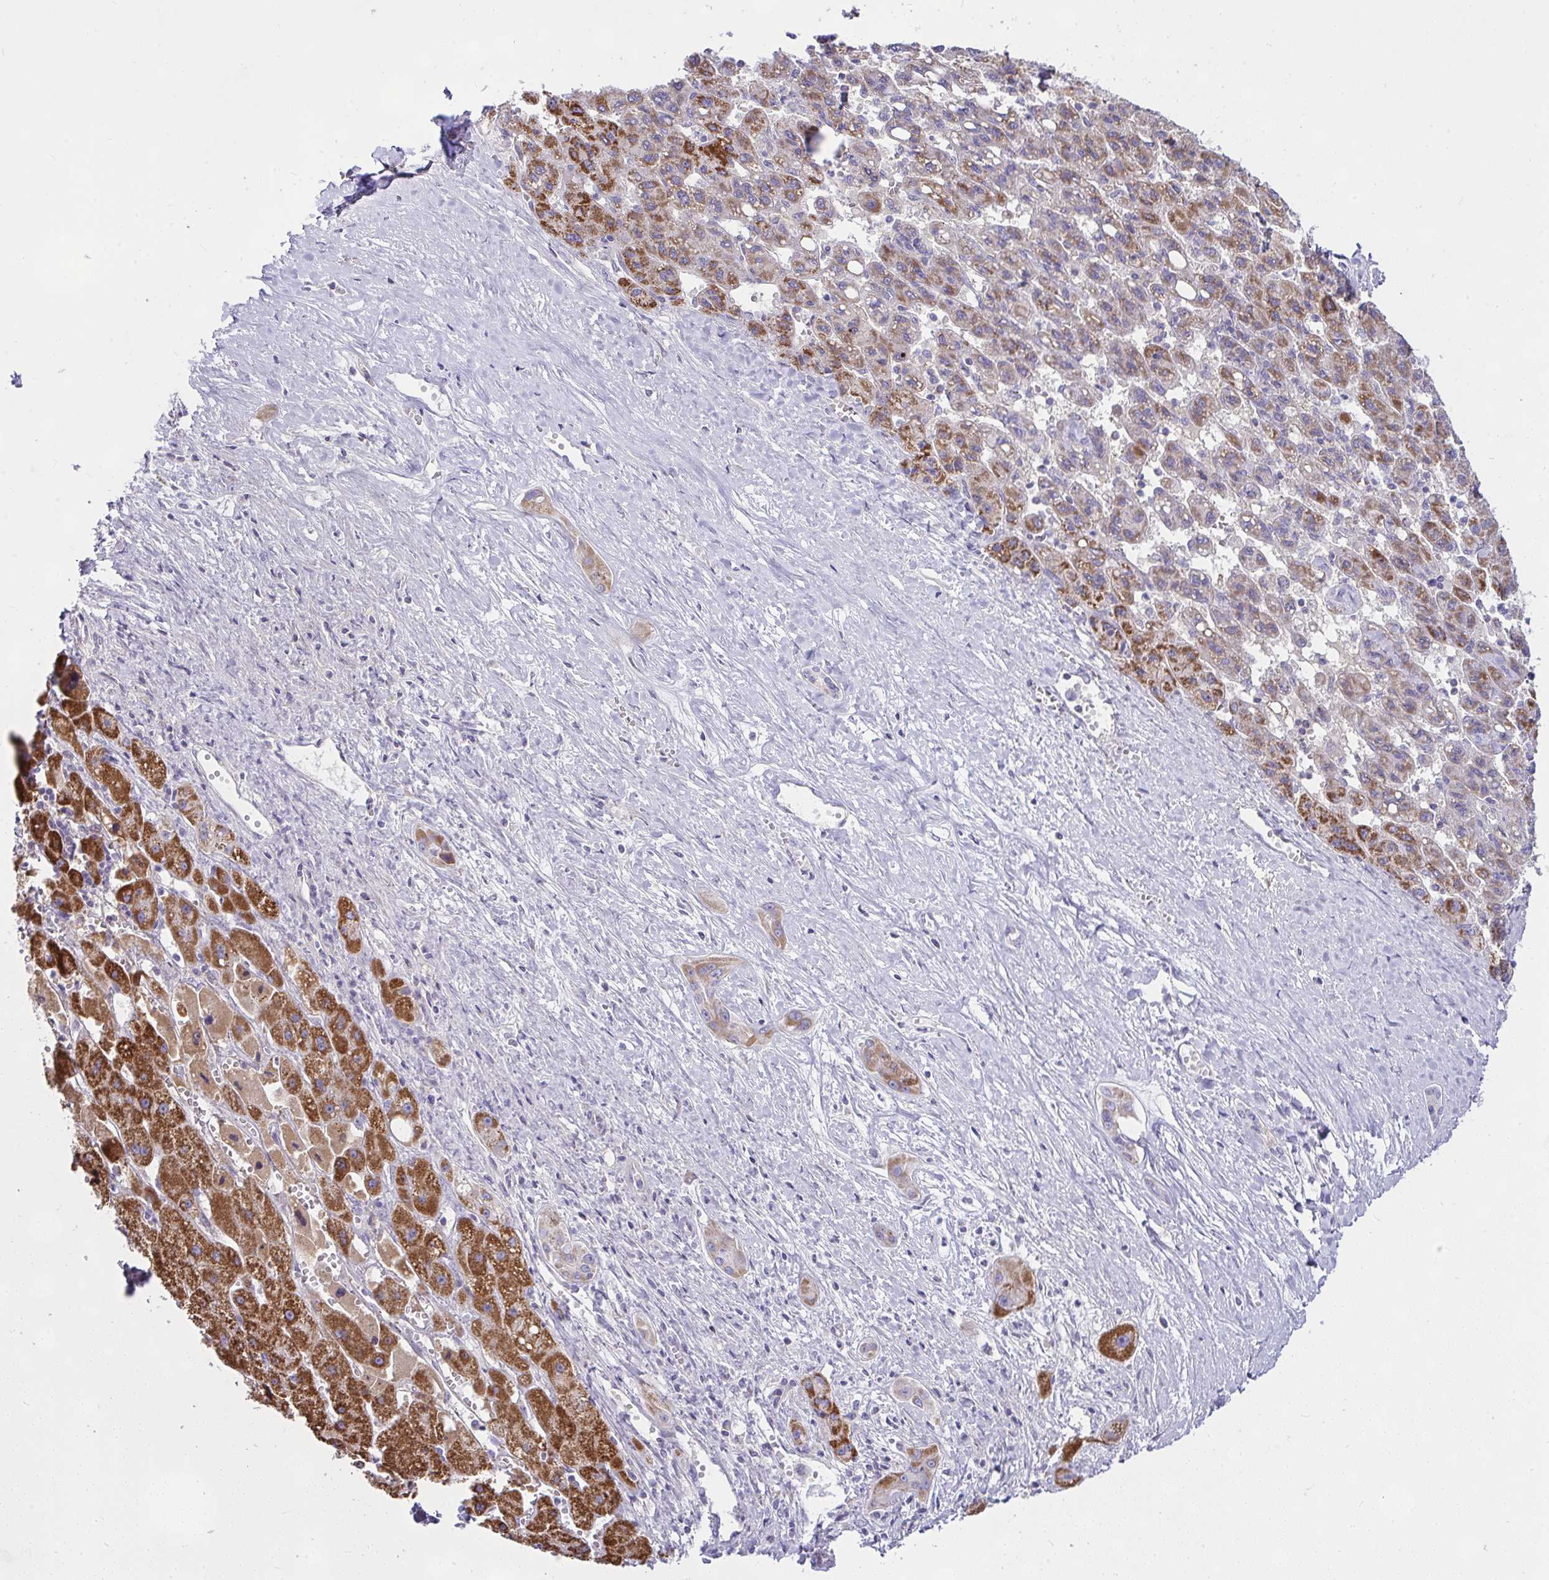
{"staining": {"intensity": "moderate", "quantity": "25%-75%", "location": "cytoplasmic/membranous"}, "tissue": "liver cancer", "cell_type": "Tumor cells", "image_type": "cancer", "snomed": [{"axis": "morphology", "description": "Carcinoma, Hepatocellular, NOS"}, {"axis": "topography", "description": "Liver"}], "caption": "Liver cancer stained for a protein (brown) exhibits moderate cytoplasmic/membranous positive staining in about 25%-75% of tumor cells.", "gene": "CEP63", "patient": {"sex": "female", "age": 82}}